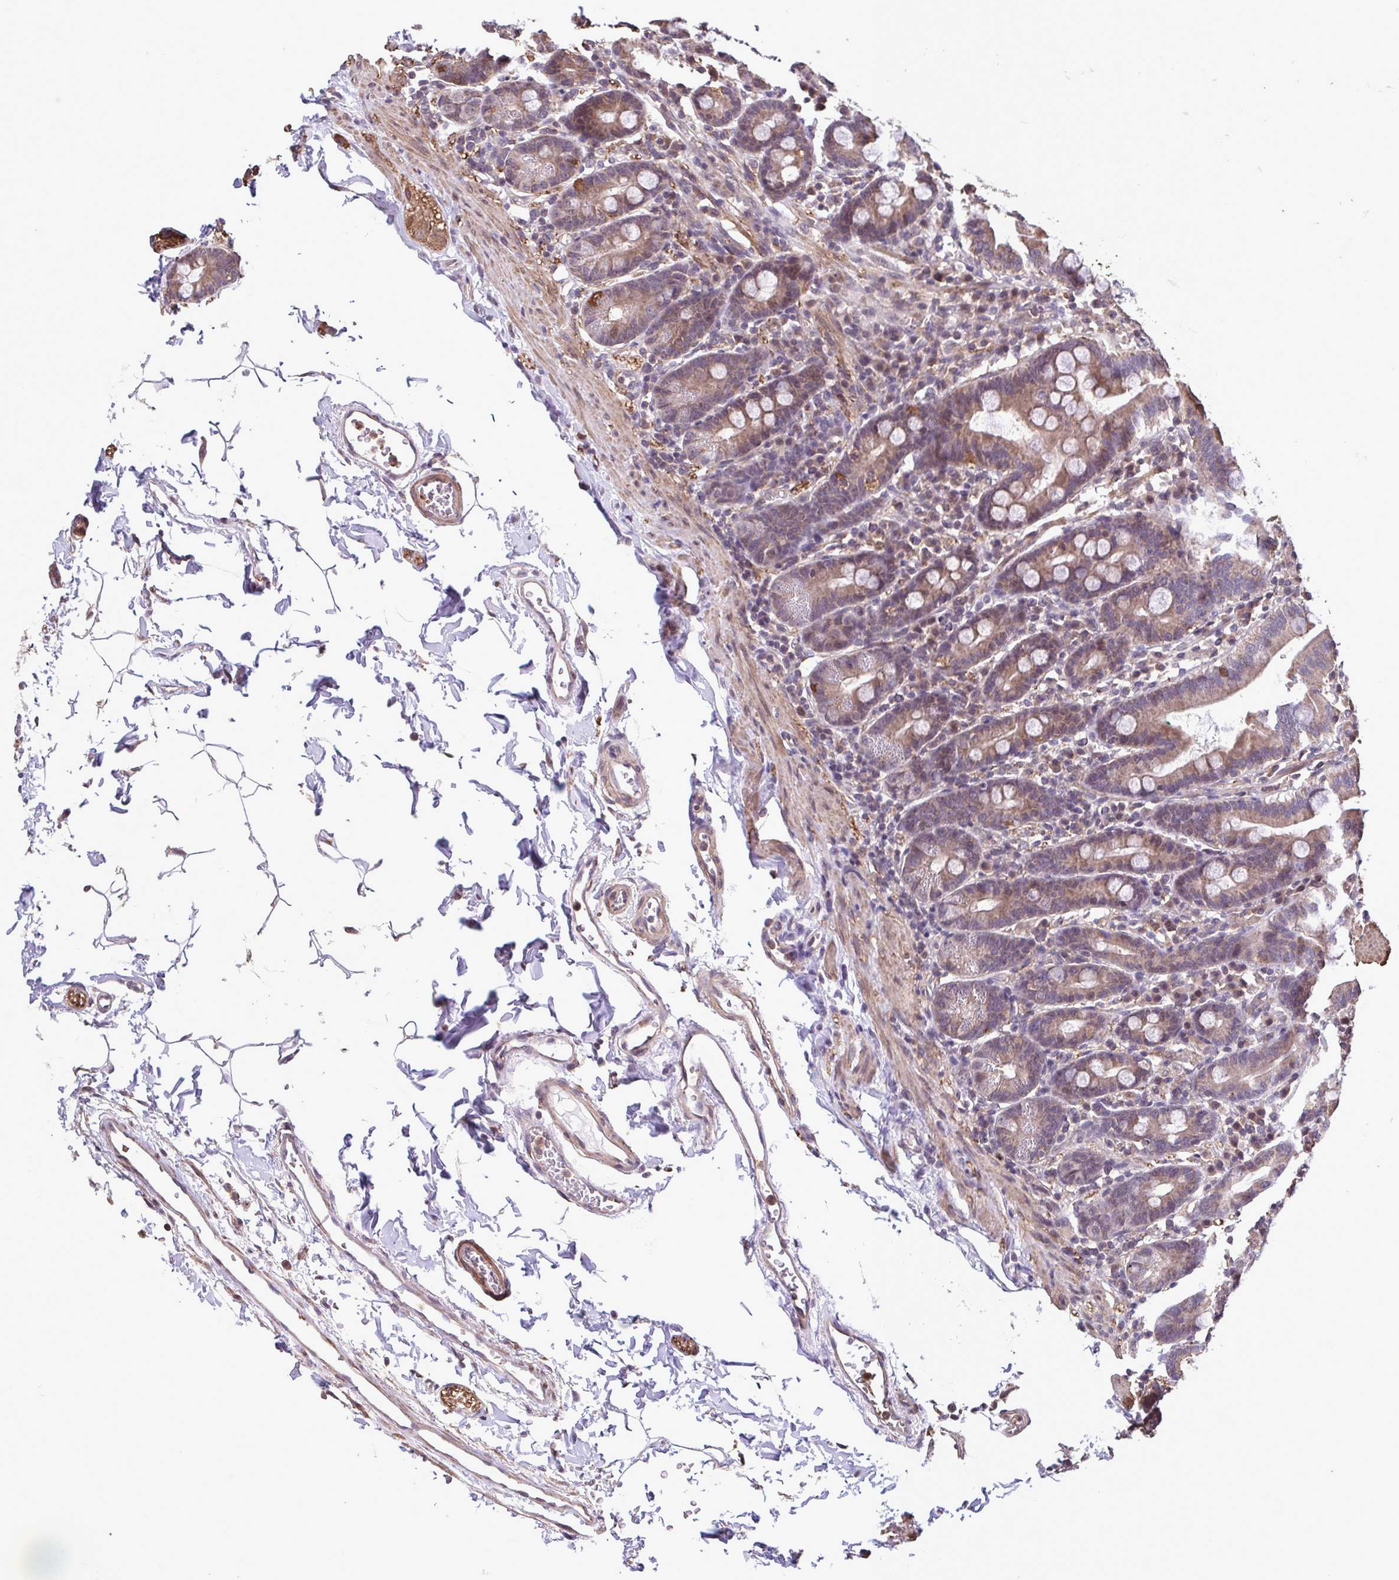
{"staining": {"intensity": "moderate", "quantity": ">75%", "location": "cytoplasmic/membranous"}, "tissue": "duodenum", "cell_type": "Glandular cells", "image_type": "normal", "snomed": [{"axis": "morphology", "description": "Normal tissue, NOS"}, {"axis": "topography", "description": "Pancreas"}, {"axis": "topography", "description": "Duodenum"}], "caption": "Protein analysis of normal duodenum demonstrates moderate cytoplasmic/membranous expression in about >75% of glandular cells. (IHC, brightfield microscopy, high magnification).", "gene": "ZNF200", "patient": {"sex": "male", "age": 59}}